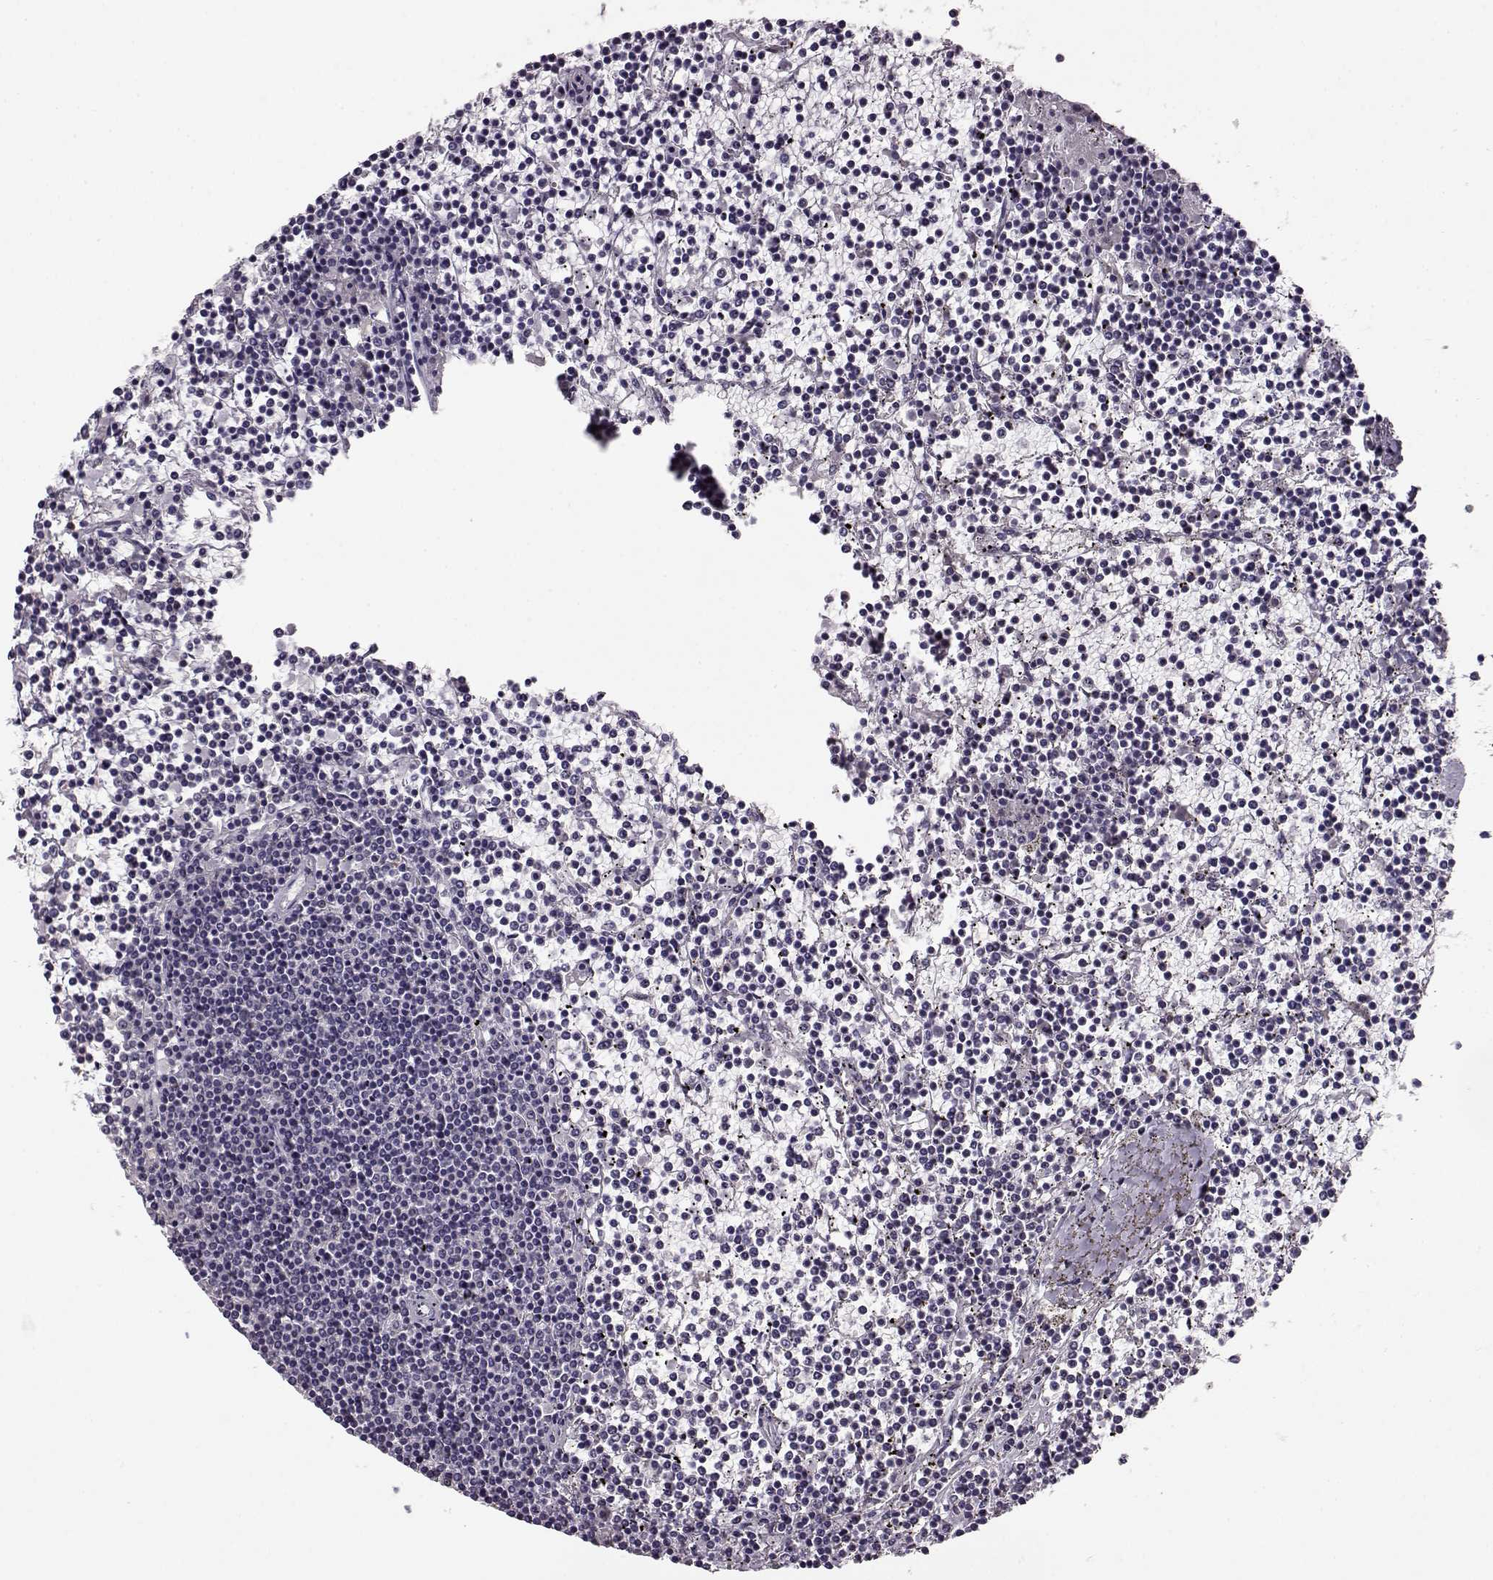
{"staining": {"intensity": "negative", "quantity": "none", "location": "none"}, "tissue": "lymphoma", "cell_type": "Tumor cells", "image_type": "cancer", "snomed": [{"axis": "morphology", "description": "Malignant lymphoma, non-Hodgkin's type, Low grade"}, {"axis": "topography", "description": "Spleen"}], "caption": "Immunohistochemistry of human malignant lymphoma, non-Hodgkin's type (low-grade) displays no positivity in tumor cells.", "gene": "RP1L1", "patient": {"sex": "female", "age": 19}}